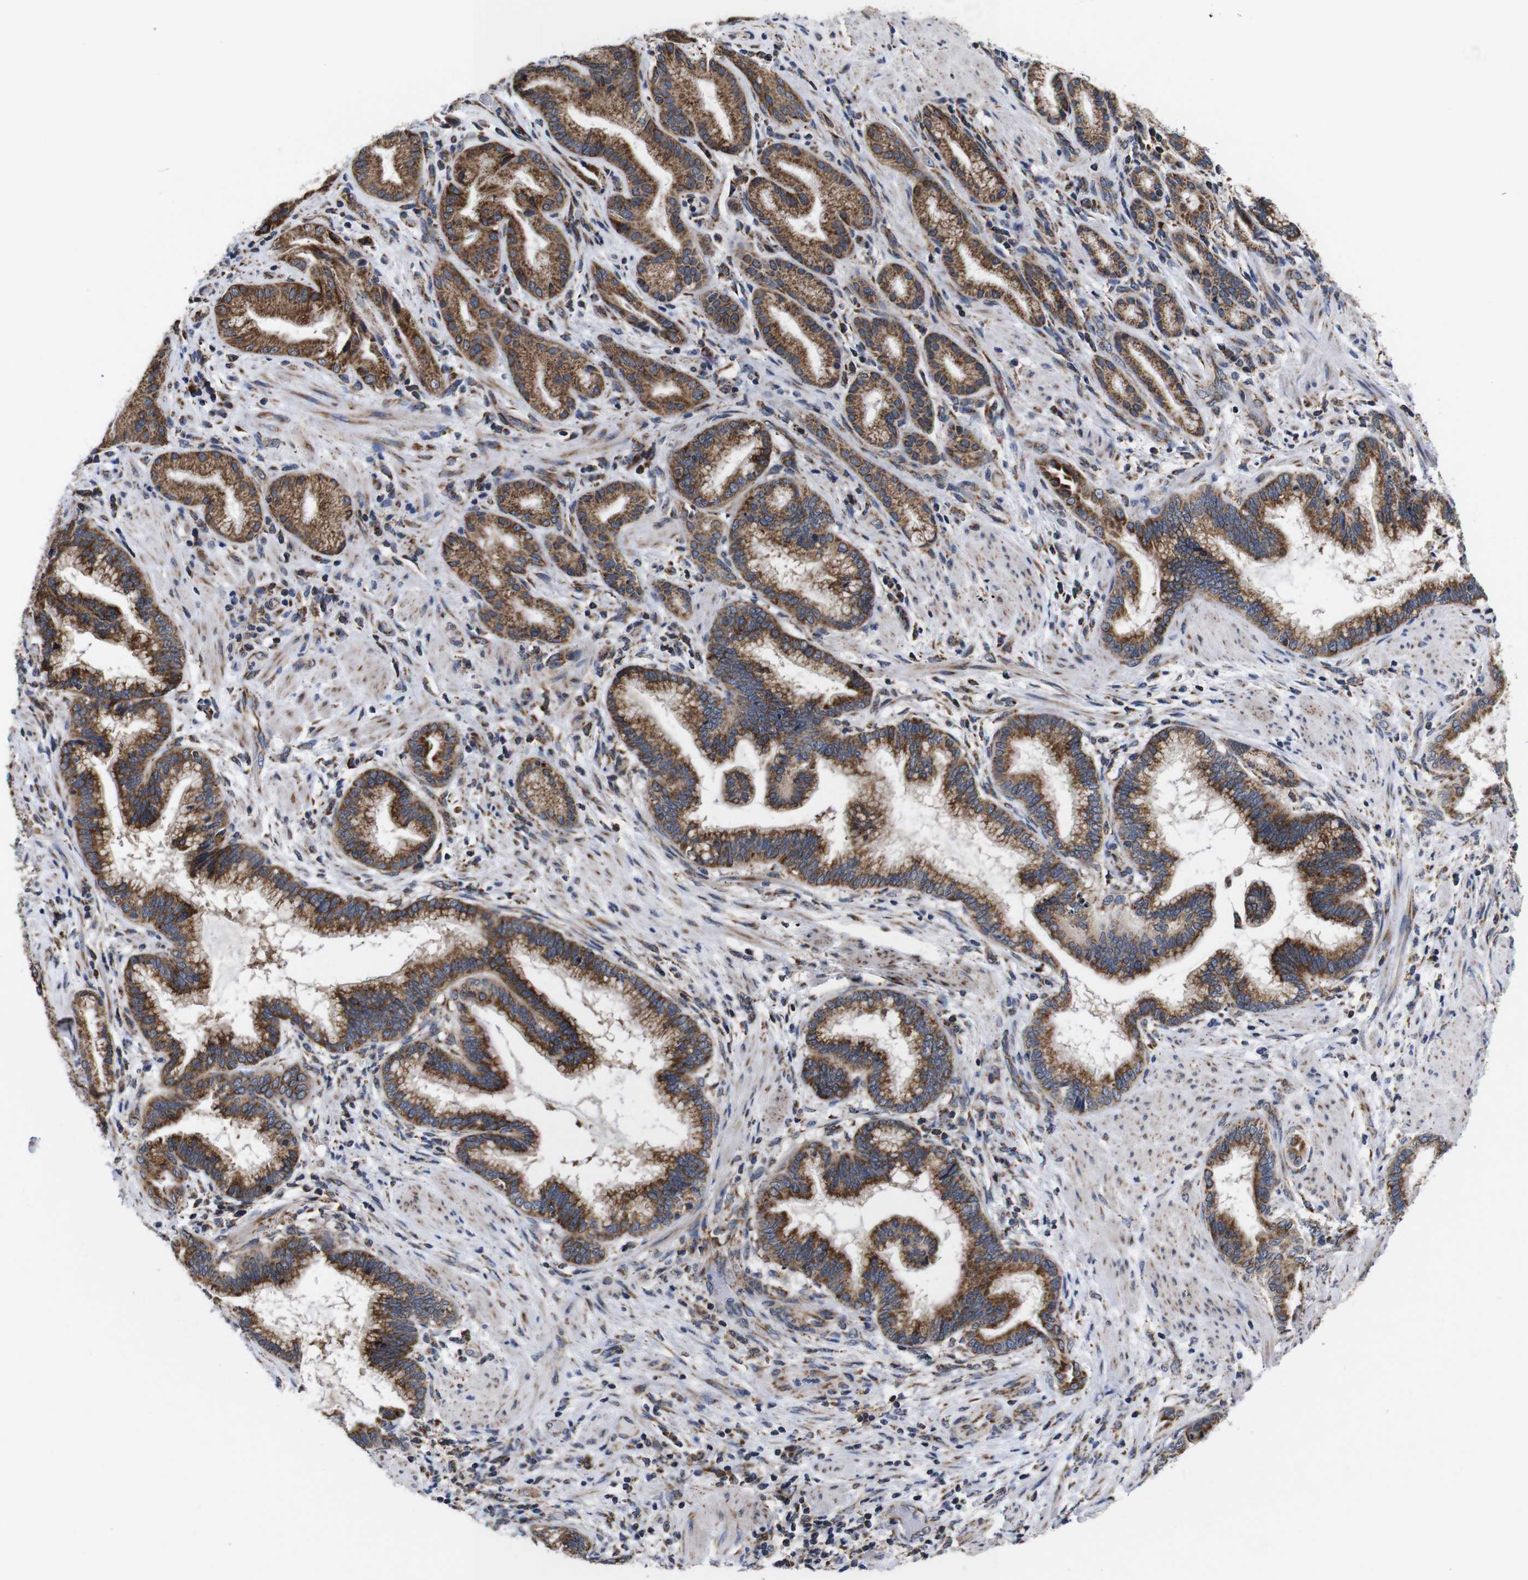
{"staining": {"intensity": "moderate", "quantity": ">75%", "location": "cytoplasmic/membranous"}, "tissue": "pancreatic cancer", "cell_type": "Tumor cells", "image_type": "cancer", "snomed": [{"axis": "morphology", "description": "Adenocarcinoma, NOS"}, {"axis": "topography", "description": "Pancreas"}], "caption": "Pancreatic cancer (adenocarcinoma) stained with a protein marker reveals moderate staining in tumor cells.", "gene": "C17orf80", "patient": {"sex": "female", "age": 64}}